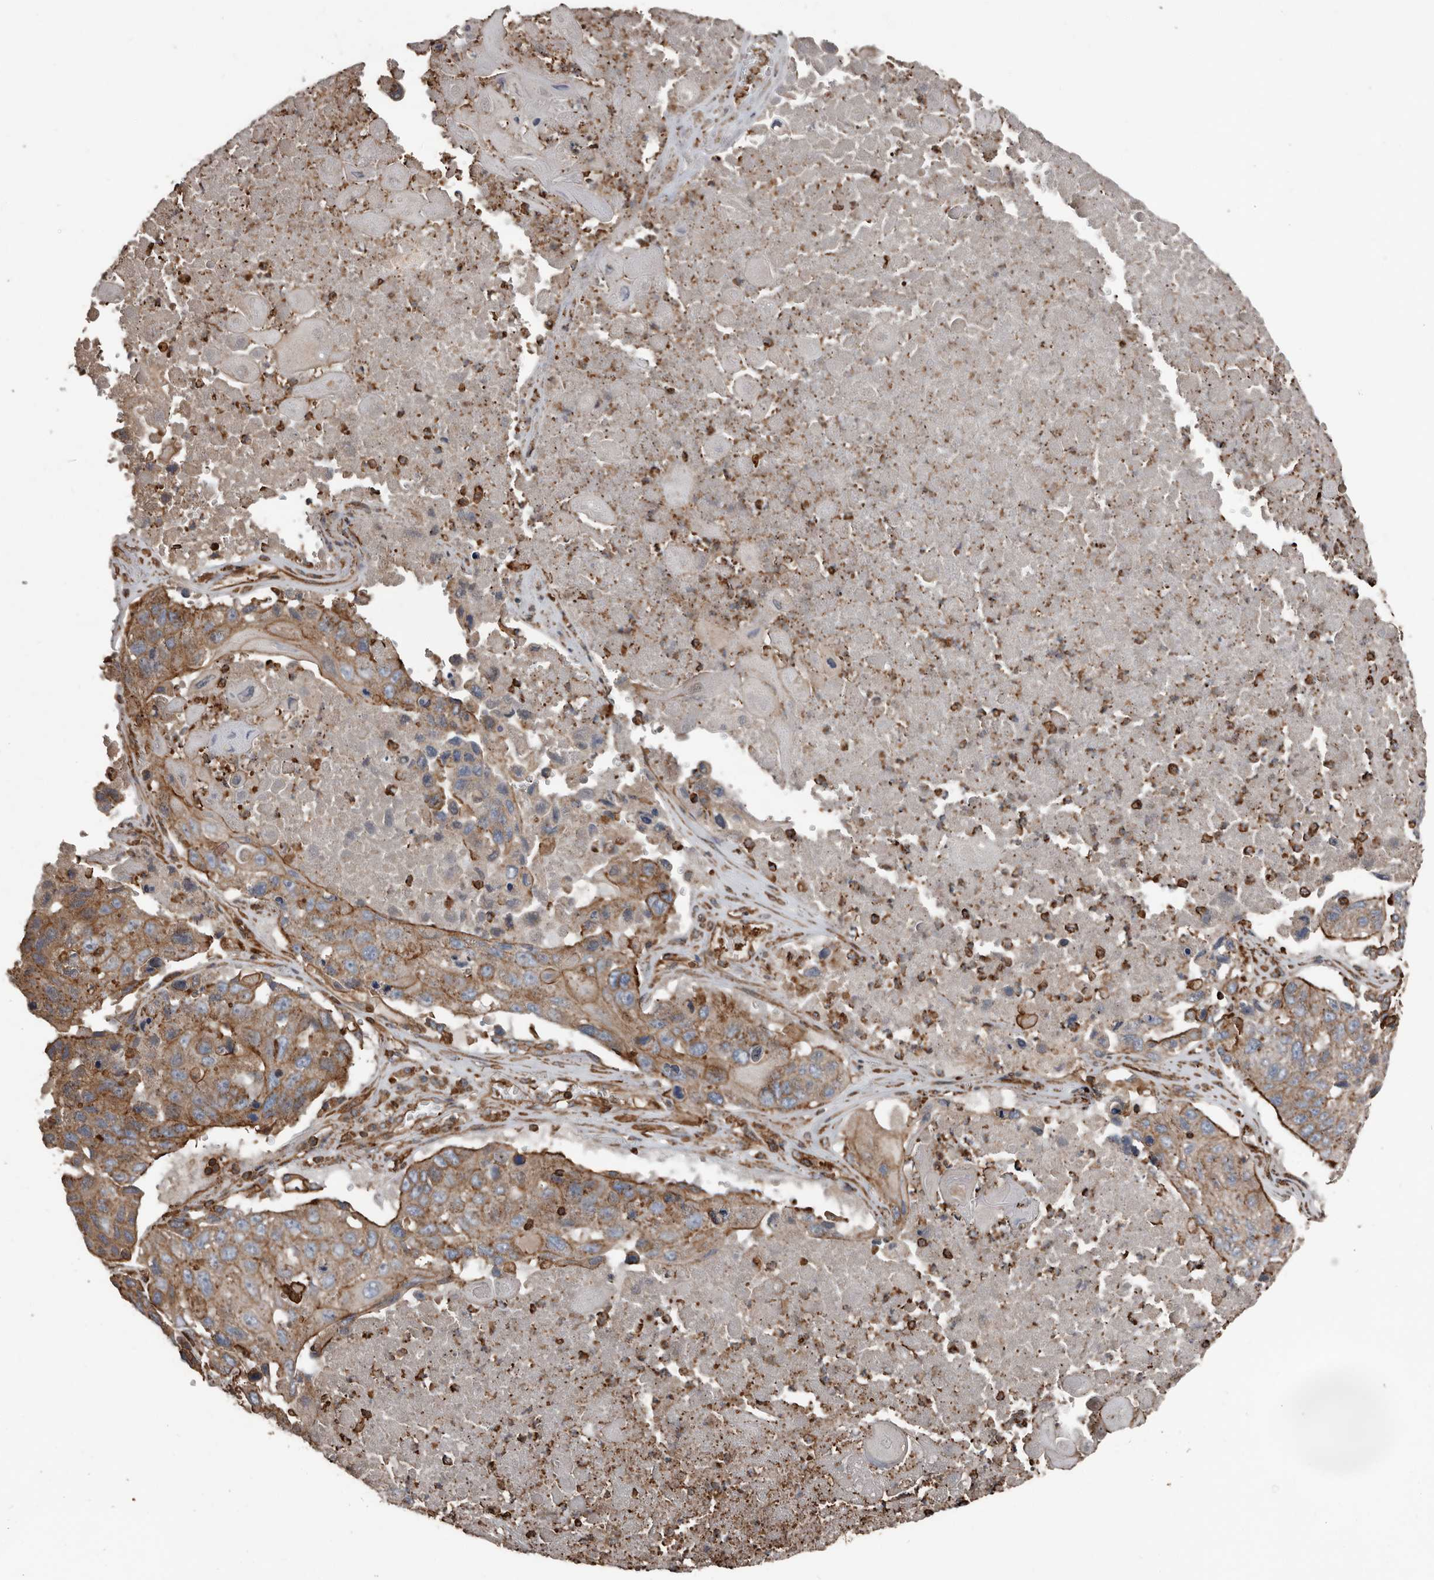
{"staining": {"intensity": "moderate", "quantity": ">75%", "location": "cytoplasmic/membranous"}, "tissue": "lung cancer", "cell_type": "Tumor cells", "image_type": "cancer", "snomed": [{"axis": "morphology", "description": "Squamous cell carcinoma, NOS"}, {"axis": "topography", "description": "Lung"}], "caption": "Lung cancer stained with a brown dye shows moderate cytoplasmic/membranous positive expression in approximately >75% of tumor cells.", "gene": "DENND6B", "patient": {"sex": "male", "age": 61}}